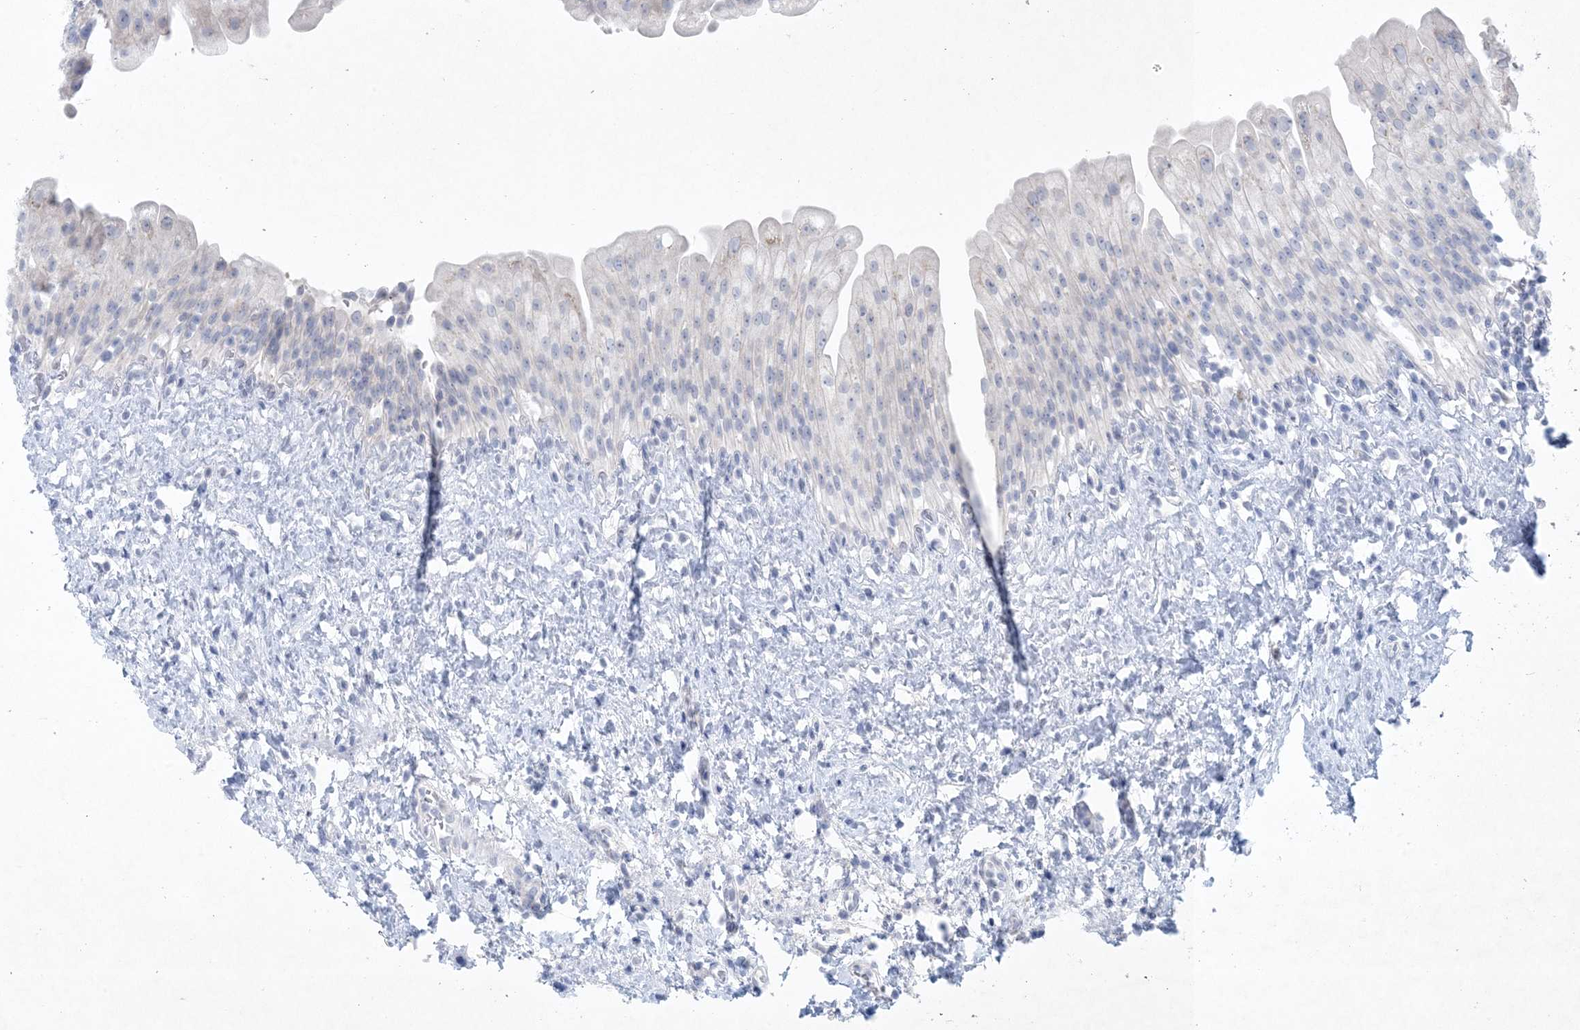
{"staining": {"intensity": "negative", "quantity": "none", "location": "none"}, "tissue": "urinary bladder", "cell_type": "Urothelial cells", "image_type": "normal", "snomed": [{"axis": "morphology", "description": "Normal tissue, NOS"}, {"axis": "topography", "description": "Urinary bladder"}], "caption": "The image demonstrates no significant positivity in urothelial cells of urinary bladder. (Immunohistochemistry, brightfield microscopy, high magnification).", "gene": "GABRG1", "patient": {"sex": "female", "age": 27}}